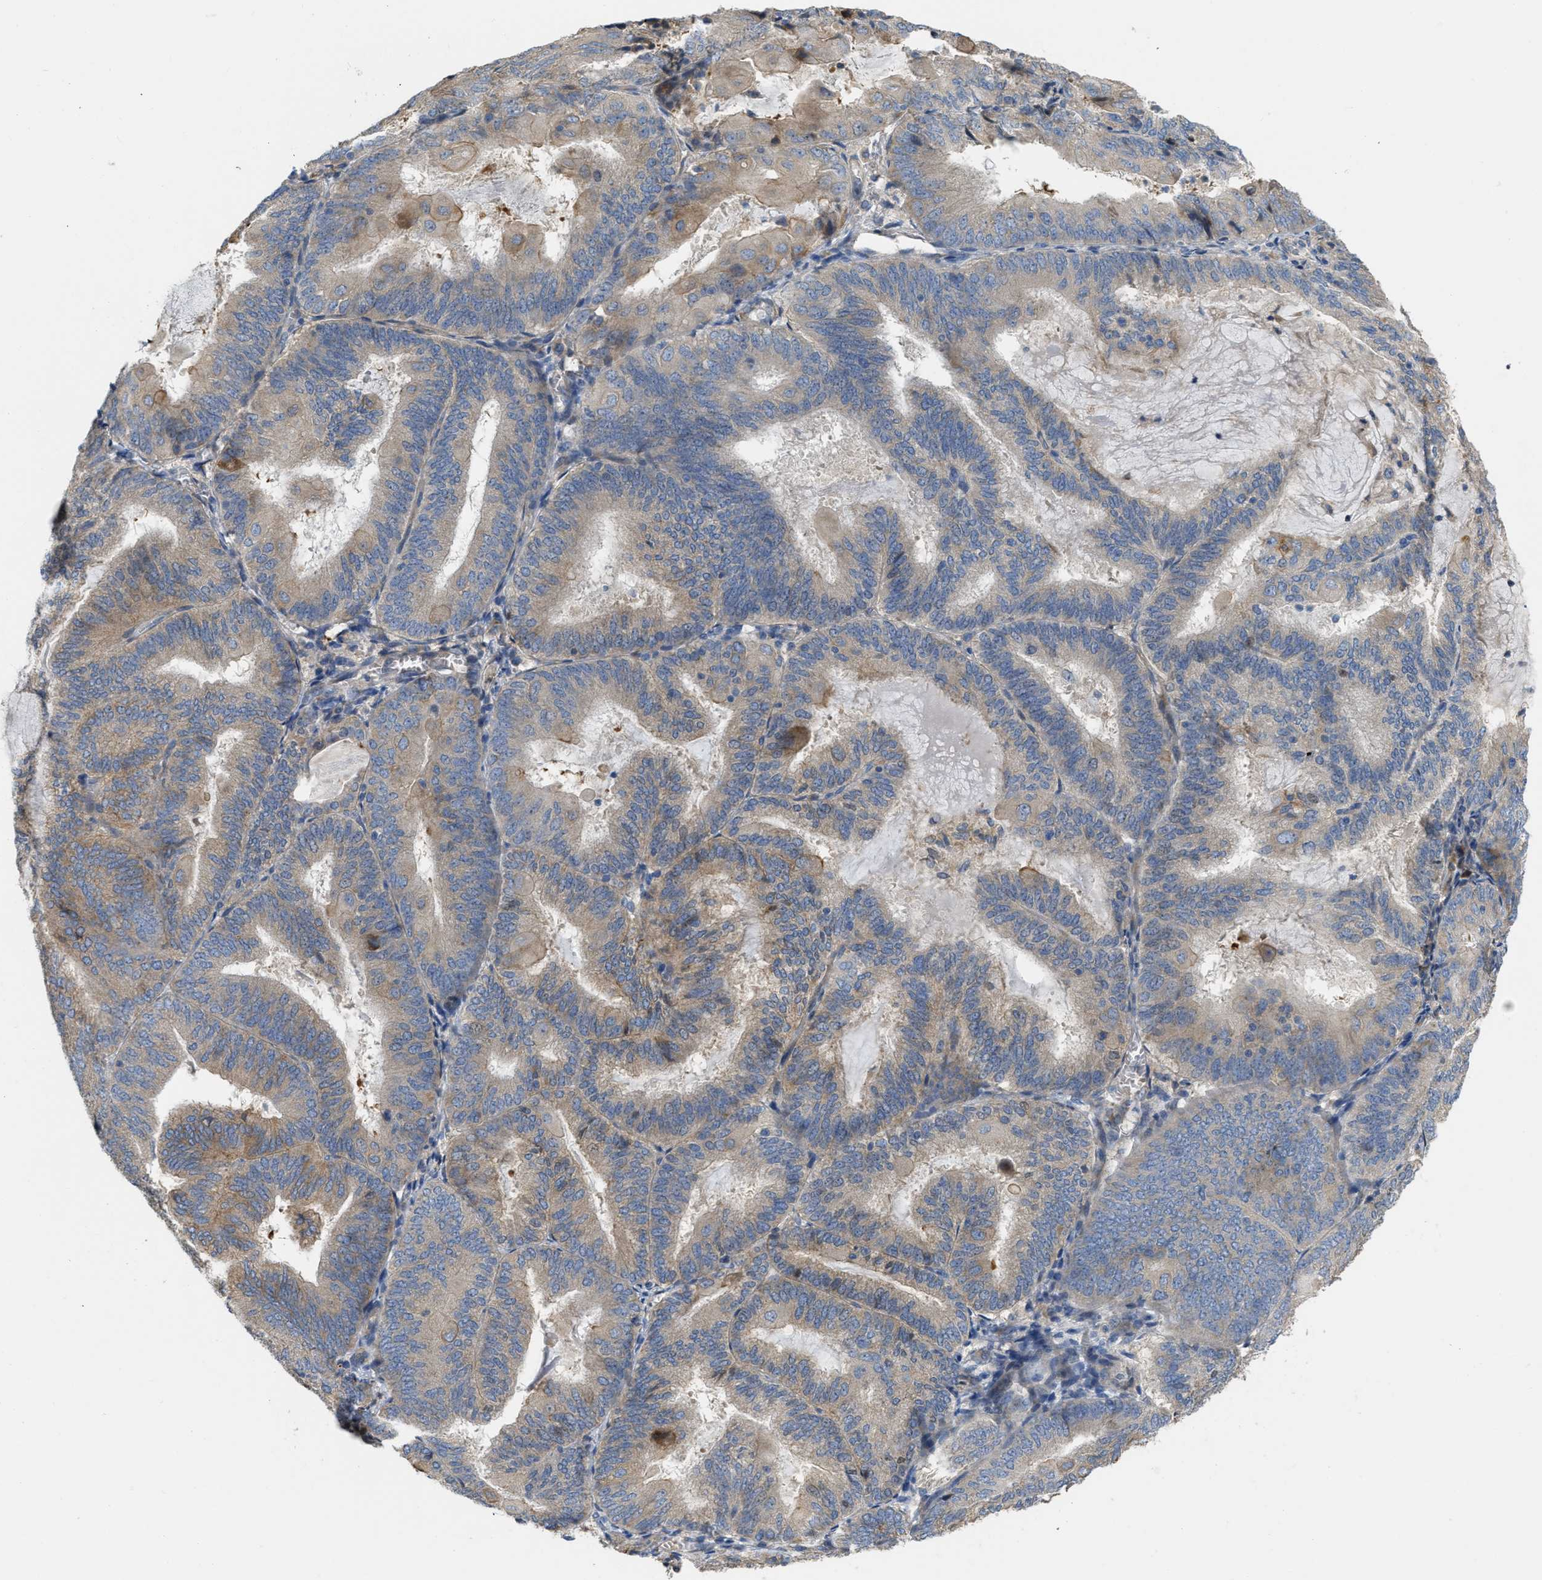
{"staining": {"intensity": "weak", "quantity": "25%-75%", "location": "cytoplasmic/membranous"}, "tissue": "endometrial cancer", "cell_type": "Tumor cells", "image_type": "cancer", "snomed": [{"axis": "morphology", "description": "Adenocarcinoma, NOS"}, {"axis": "topography", "description": "Endometrium"}], "caption": "Immunohistochemical staining of adenocarcinoma (endometrial) demonstrates weak cytoplasmic/membranous protein expression in approximately 25%-75% of tumor cells.", "gene": "DHX58", "patient": {"sex": "female", "age": 81}}